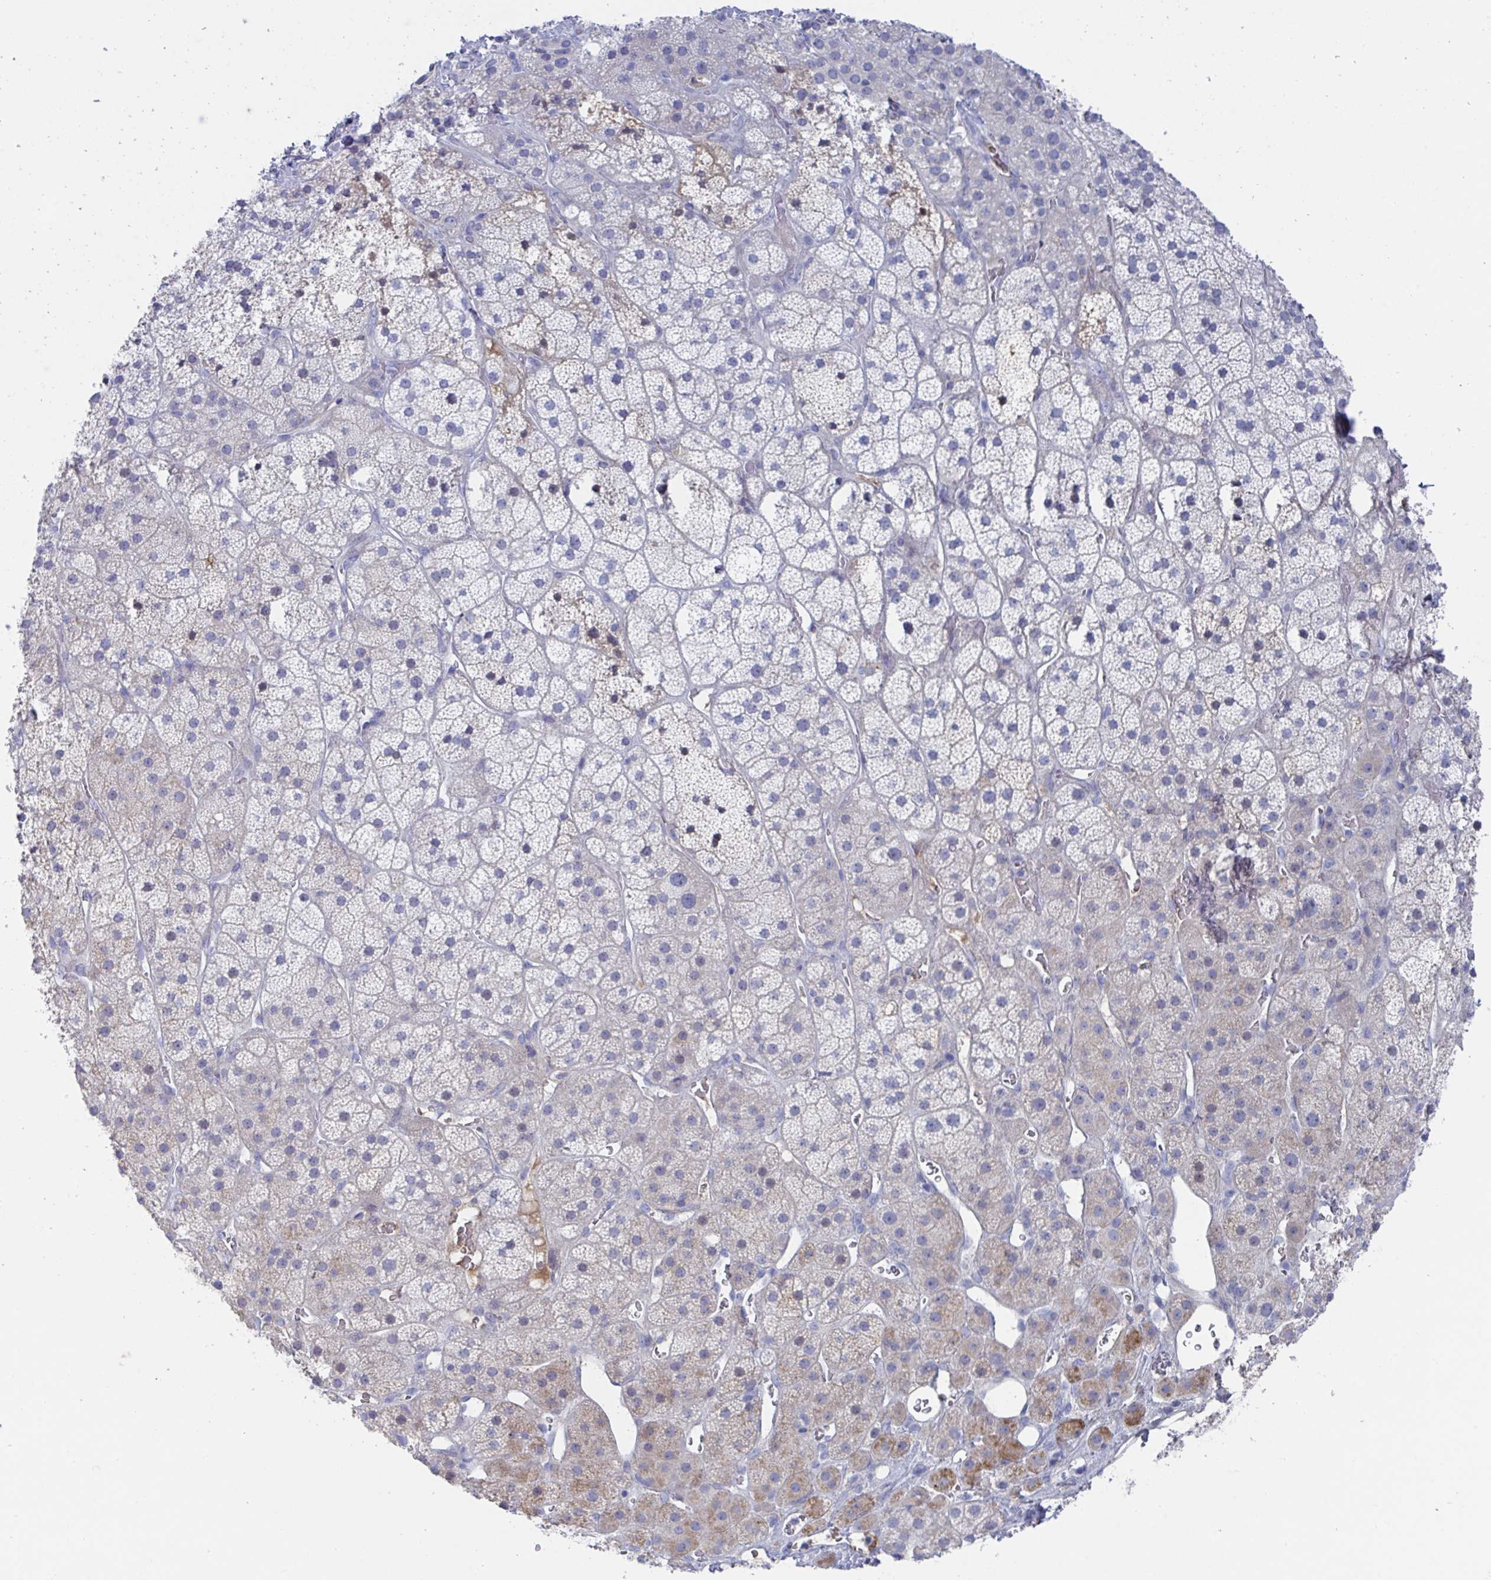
{"staining": {"intensity": "negative", "quantity": "none", "location": "none"}, "tissue": "adrenal gland", "cell_type": "Glandular cells", "image_type": "normal", "snomed": [{"axis": "morphology", "description": "Normal tissue, NOS"}, {"axis": "topography", "description": "Adrenal gland"}], "caption": "A high-resolution photomicrograph shows immunohistochemistry (IHC) staining of benign adrenal gland, which displays no significant staining in glandular cells.", "gene": "TNFAIP6", "patient": {"sex": "male", "age": 57}}